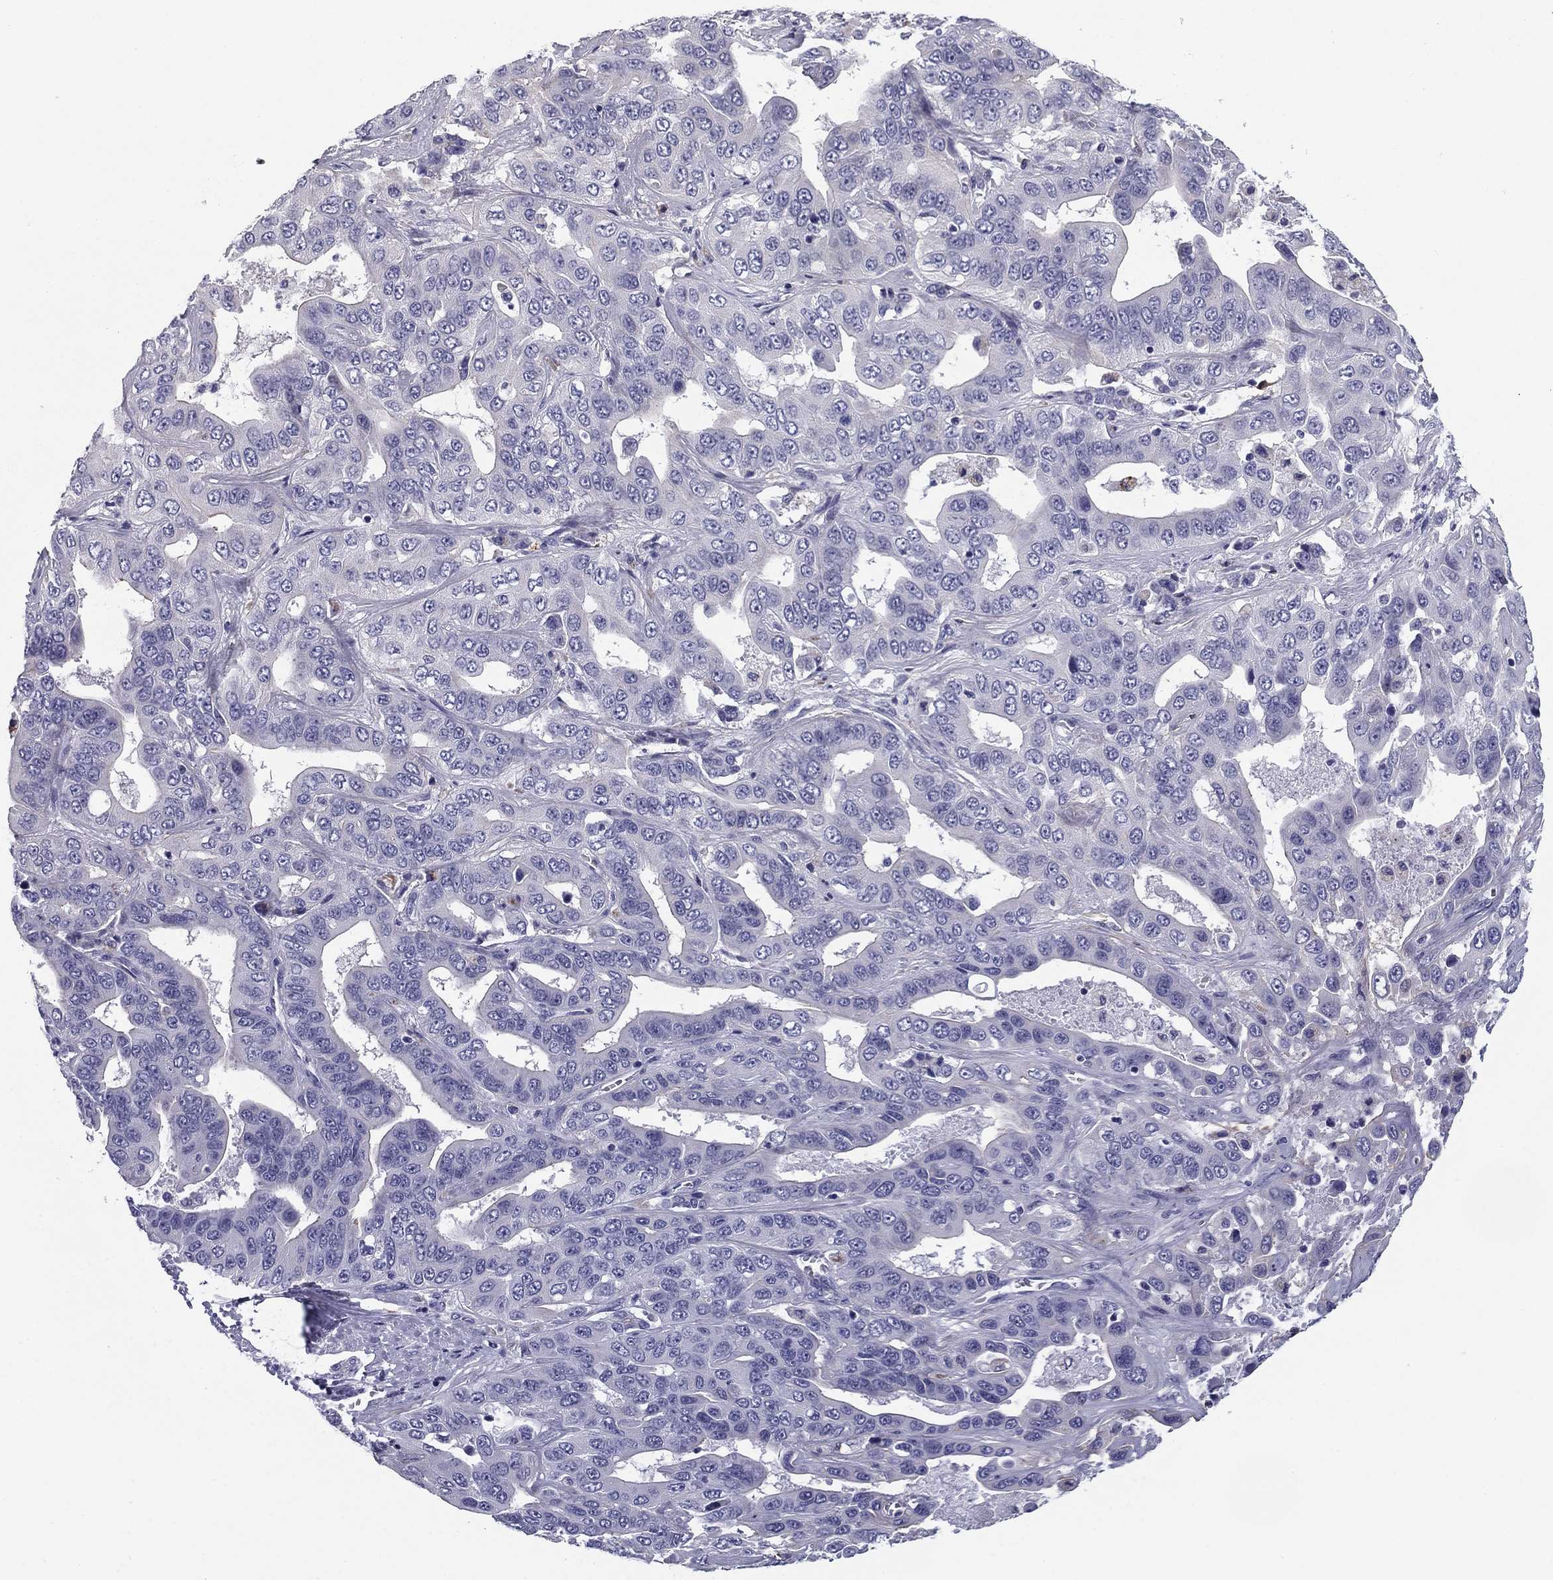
{"staining": {"intensity": "negative", "quantity": "none", "location": "none"}, "tissue": "liver cancer", "cell_type": "Tumor cells", "image_type": "cancer", "snomed": [{"axis": "morphology", "description": "Cholangiocarcinoma"}, {"axis": "topography", "description": "Liver"}], "caption": "Immunohistochemistry image of neoplastic tissue: human liver cholangiocarcinoma stained with DAB (3,3'-diaminobenzidine) reveals no significant protein expression in tumor cells. The staining was performed using DAB (3,3'-diaminobenzidine) to visualize the protein expression in brown, while the nuclei were stained in blue with hematoxylin (Magnification: 20x).", "gene": "FLNC", "patient": {"sex": "female", "age": 52}}